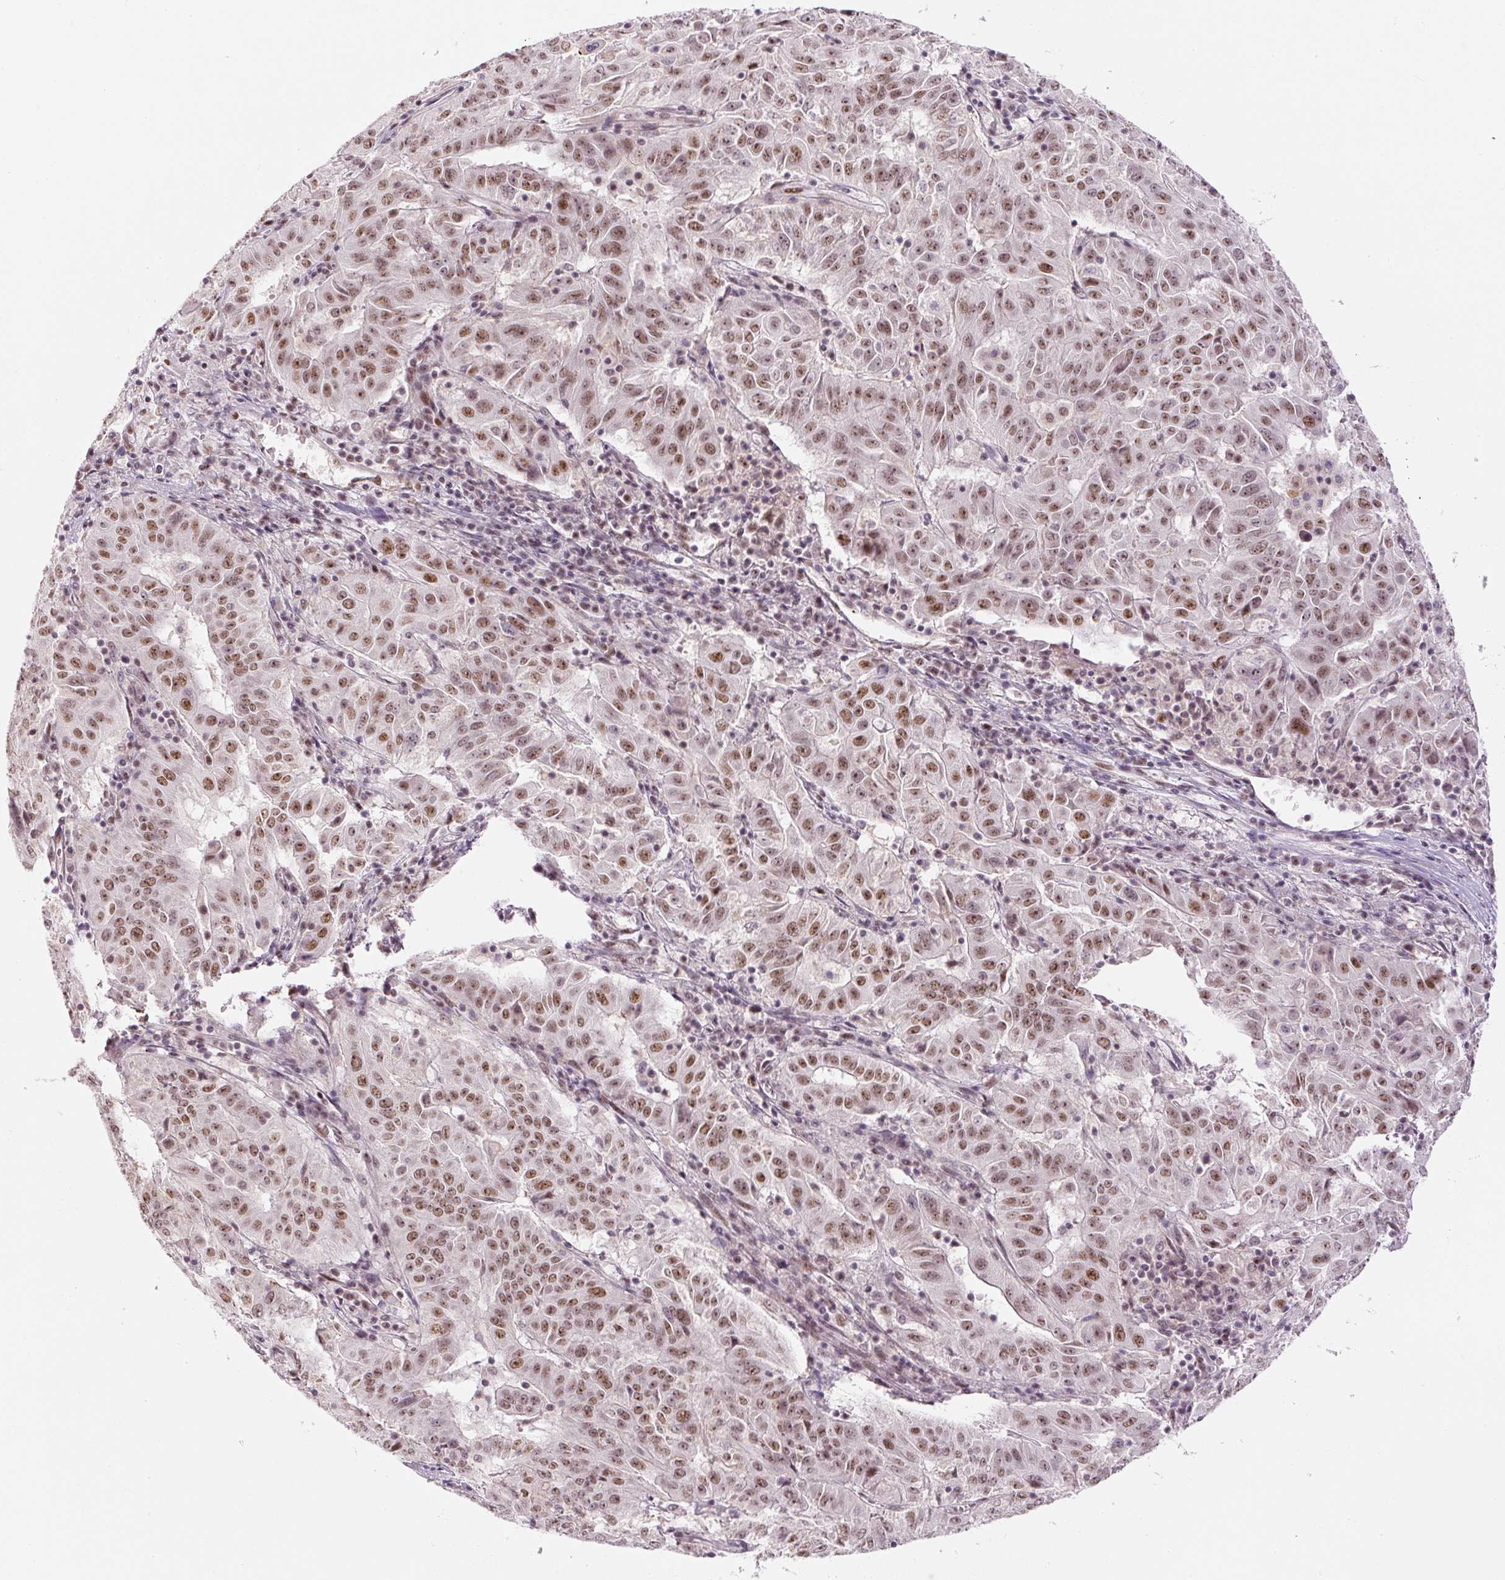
{"staining": {"intensity": "moderate", "quantity": ">75%", "location": "nuclear"}, "tissue": "pancreatic cancer", "cell_type": "Tumor cells", "image_type": "cancer", "snomed": [{"axis": "morphology", "description": "Adenocarcinoma, NOS"}, {"axis": "topography", "description": "Pancreas"}], "caption": "About >75% of tumor cells in pancreatic adenocarcinoma show moderate nuclear protein staining as visualized by brown immunohistochemical staining.", "gene": "U2AF2", "patient": {"sex": "male", "age": 63}}